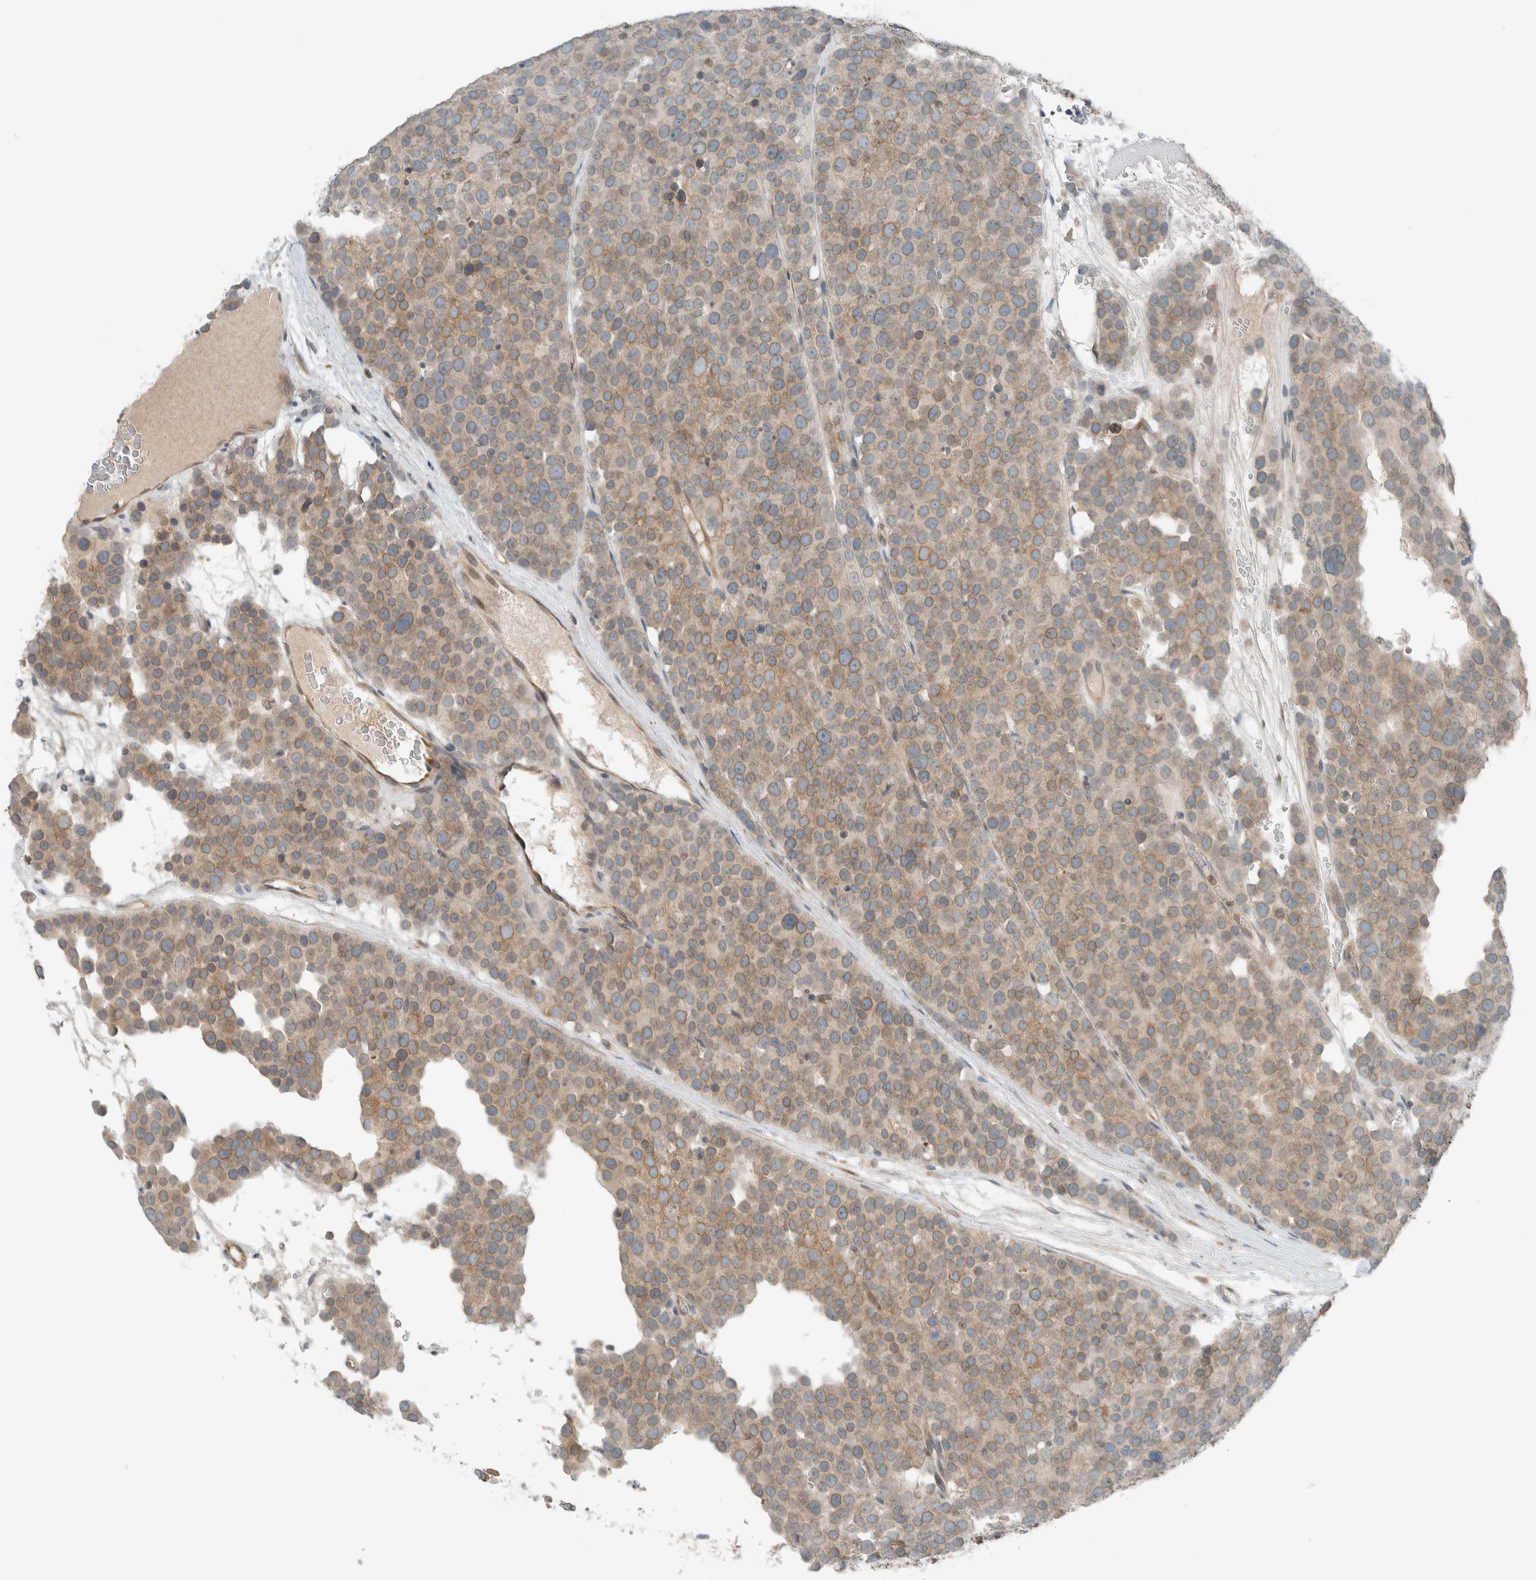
{"staining": {"intensity": "weak", "quantity": ">75%", "location": "cytoplasmic/membranous"}, "tissue": "testis cancer", "cell_type": "Tumor cells", "image_type": "cancer", "snomed": [{"axis": "morphology", "description": "Seminoma, NOS"}, {"axis": "topography", "description": "Testis"}], "caption": "Immunohistochemical staining of human testis cancer (seminoma) reveals weak cytoplasmic/membranous protein staining in approximately >75% of tumor cells. Nuclei are stained in blue.", "gene": "SEL1L", "patient": {"sex": "male", "age": 71}}